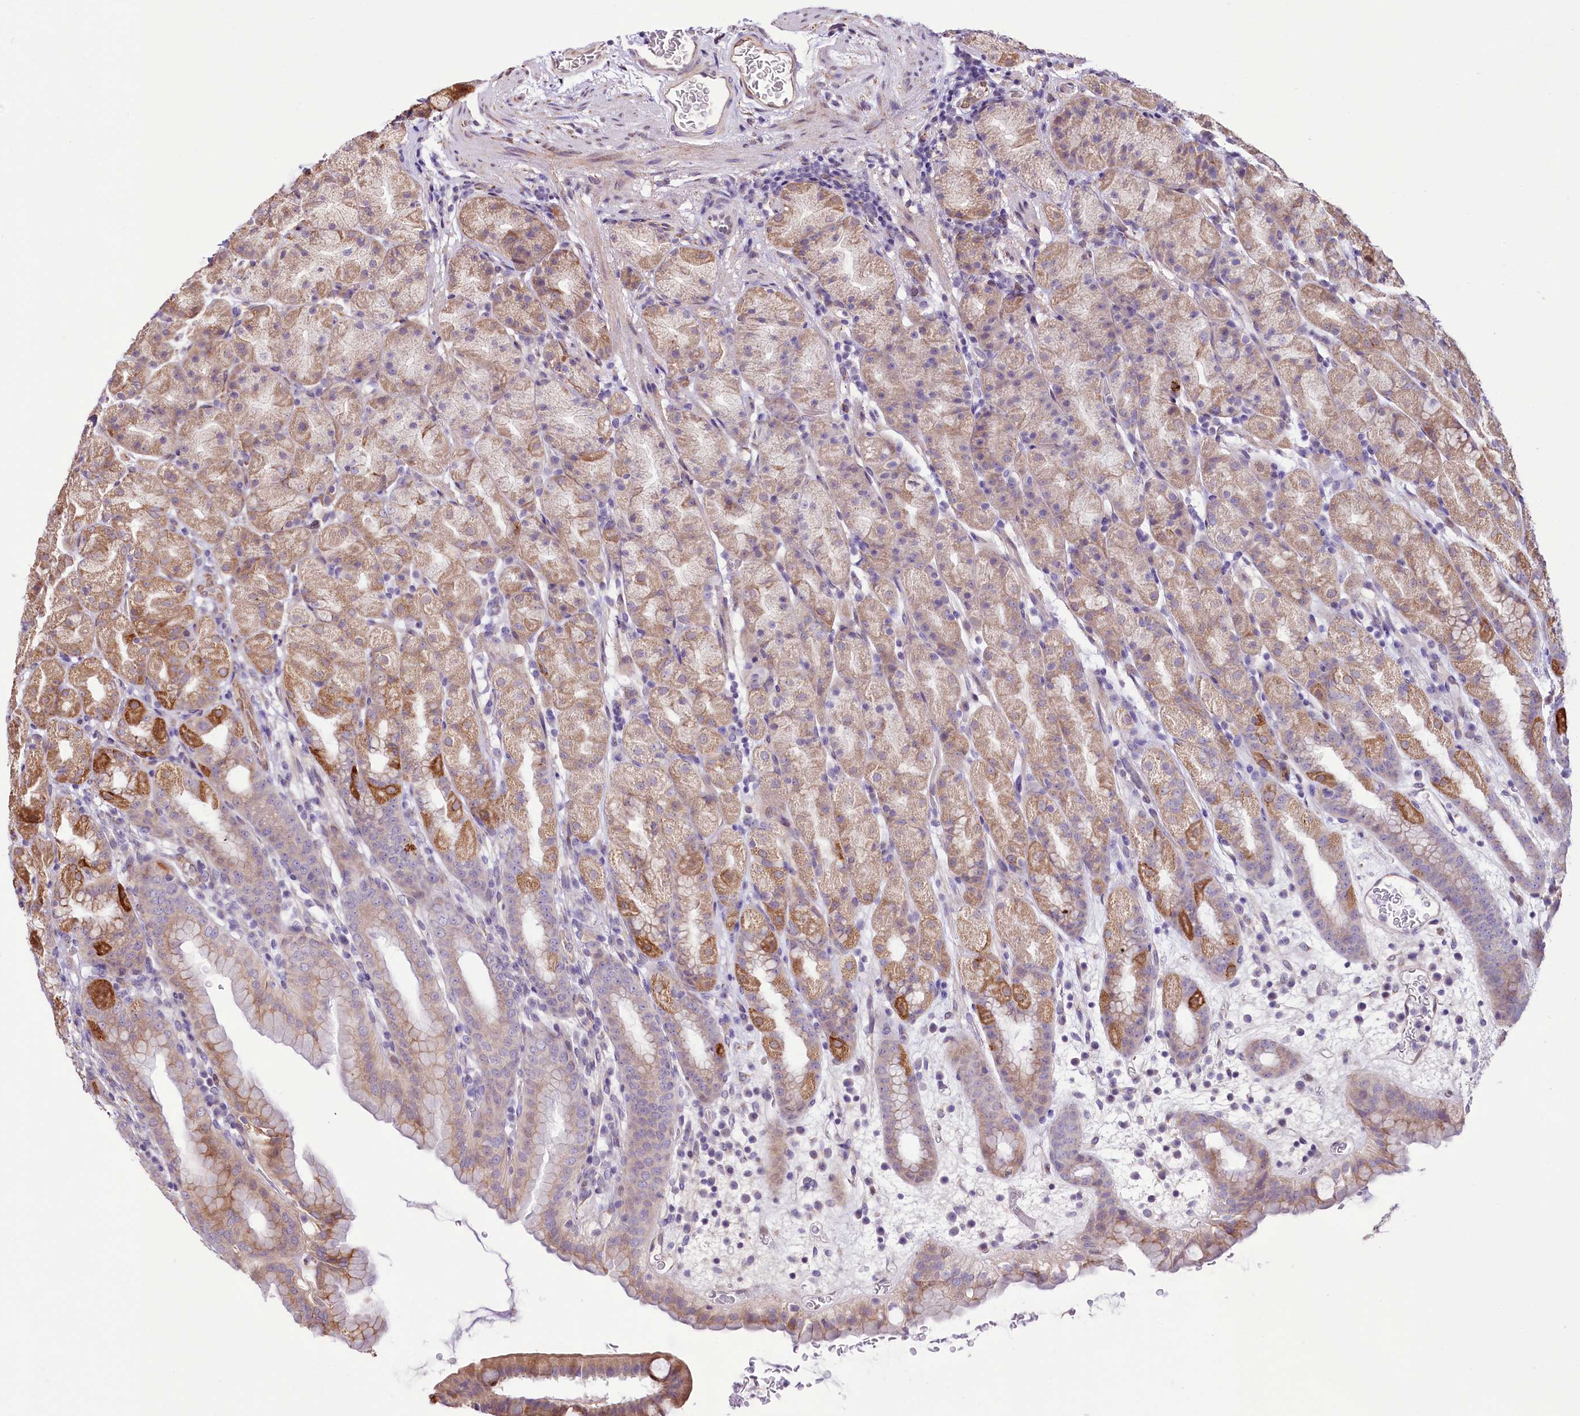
{"staining": {"intensity": "moderate", "quantity": "25%-75%", "location": "cytoplasmic/membranous"}, "tissue": "stomach", "cell_type": "Glandular cells", "image_type": "normal", "snomed": [{"axis": "morphology", "description": "Normal tissue, NOS"}, {"axis": "topography", "description": "Stomach, upper"}], "caption": "An image showing moderate cytoplasmic/membranous staining in about 25%-75% of glandular cells in benign stomach, as visualized by brown immunohistochemical staining.", "gene": "CUTC", "patient": {"sex": "male", "age": 68}}